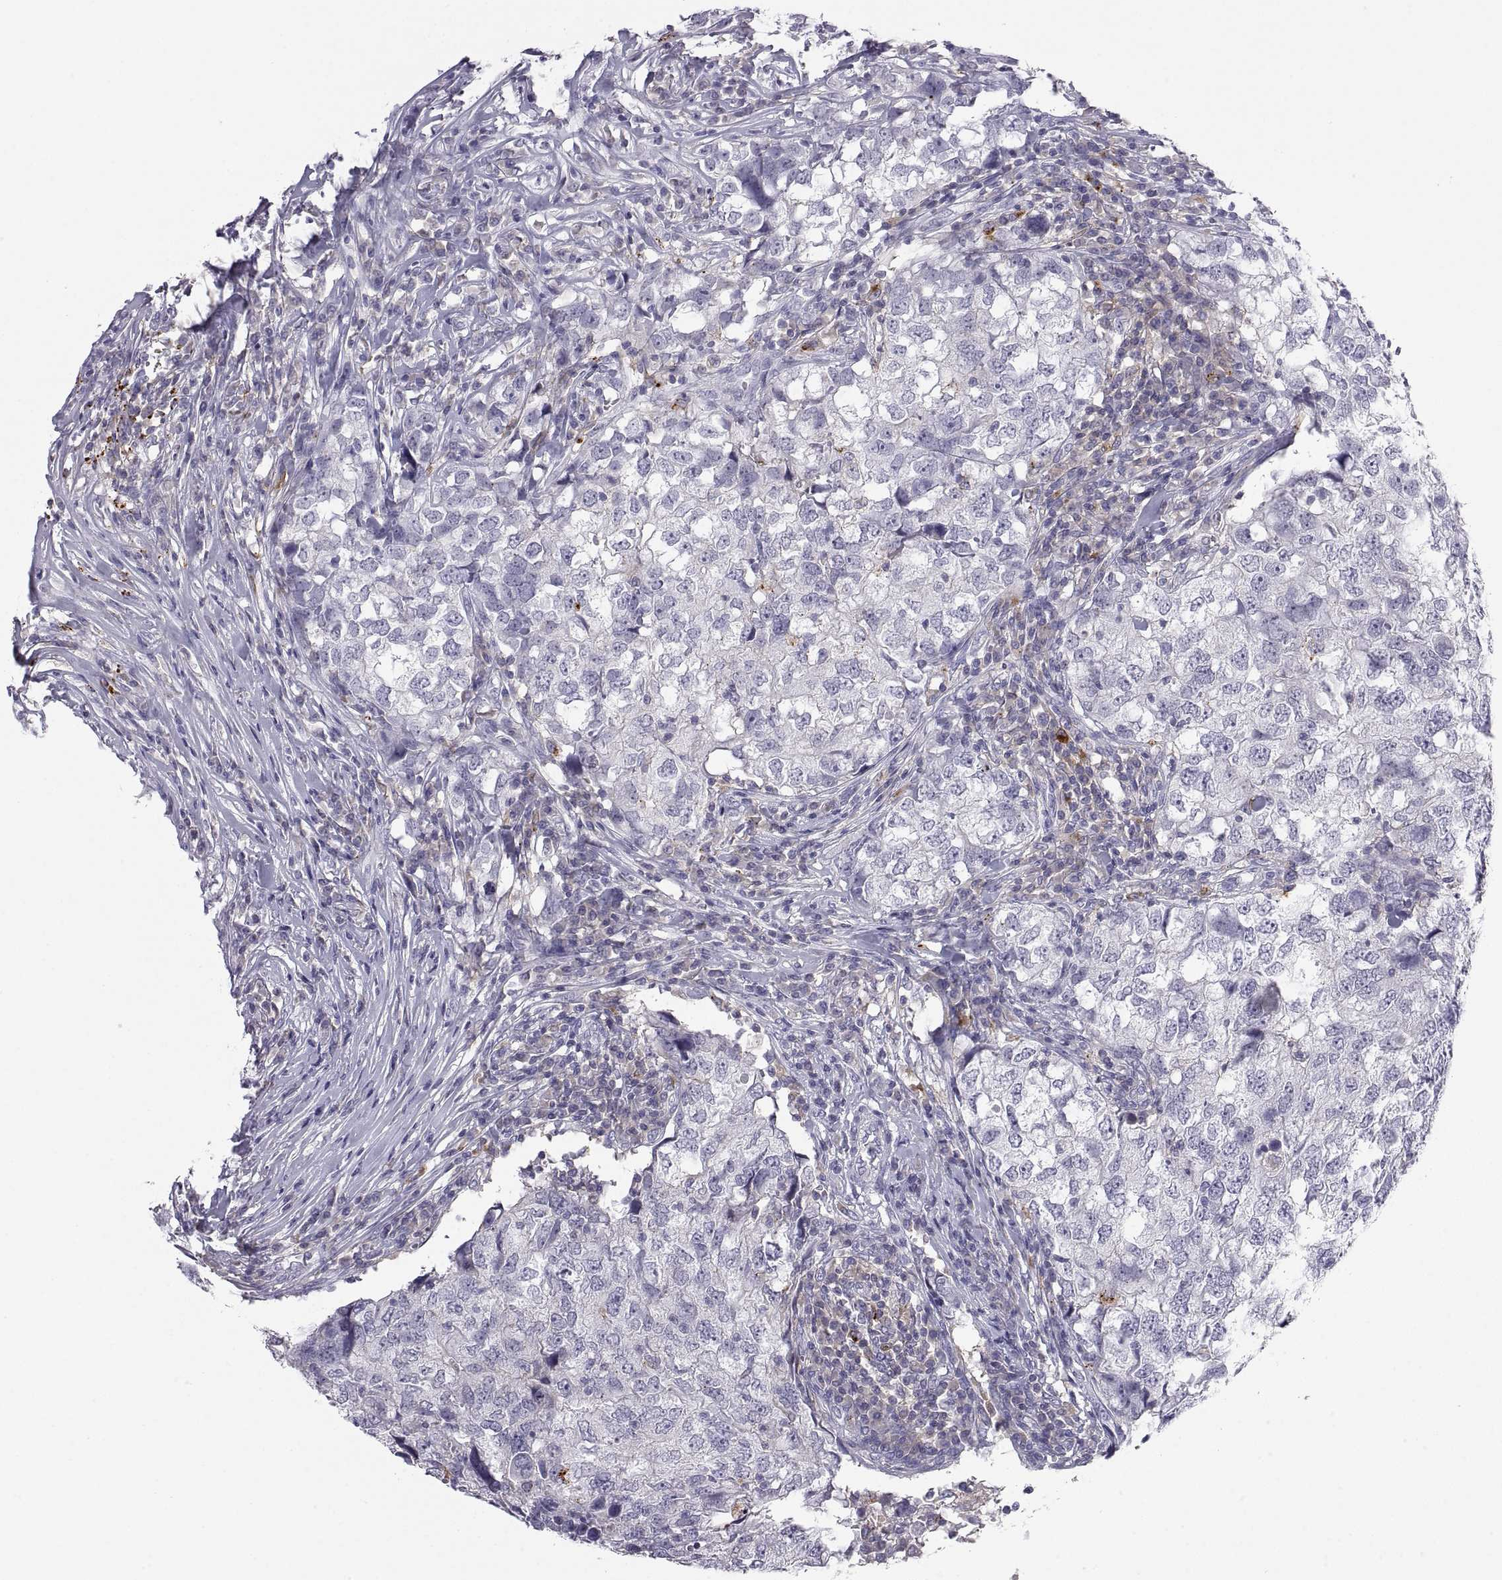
{"staining": {"intensity": "negative", "quantity": "none", "location": "none"}, "tissue": "breast cancer", "cell_type": "Tumor cells", "image_type": "cancer", "snomed": [{"axis": "morphology", "description": "Duct carcinoma"}, {"axis": "topography", "description": "Breast"}], "caption": "Tumor cells are negative for brown protein staining in intraductal carcinoma (breast).", "gene": "RGS19", "patient": {"sex": "female", "age": 30}}